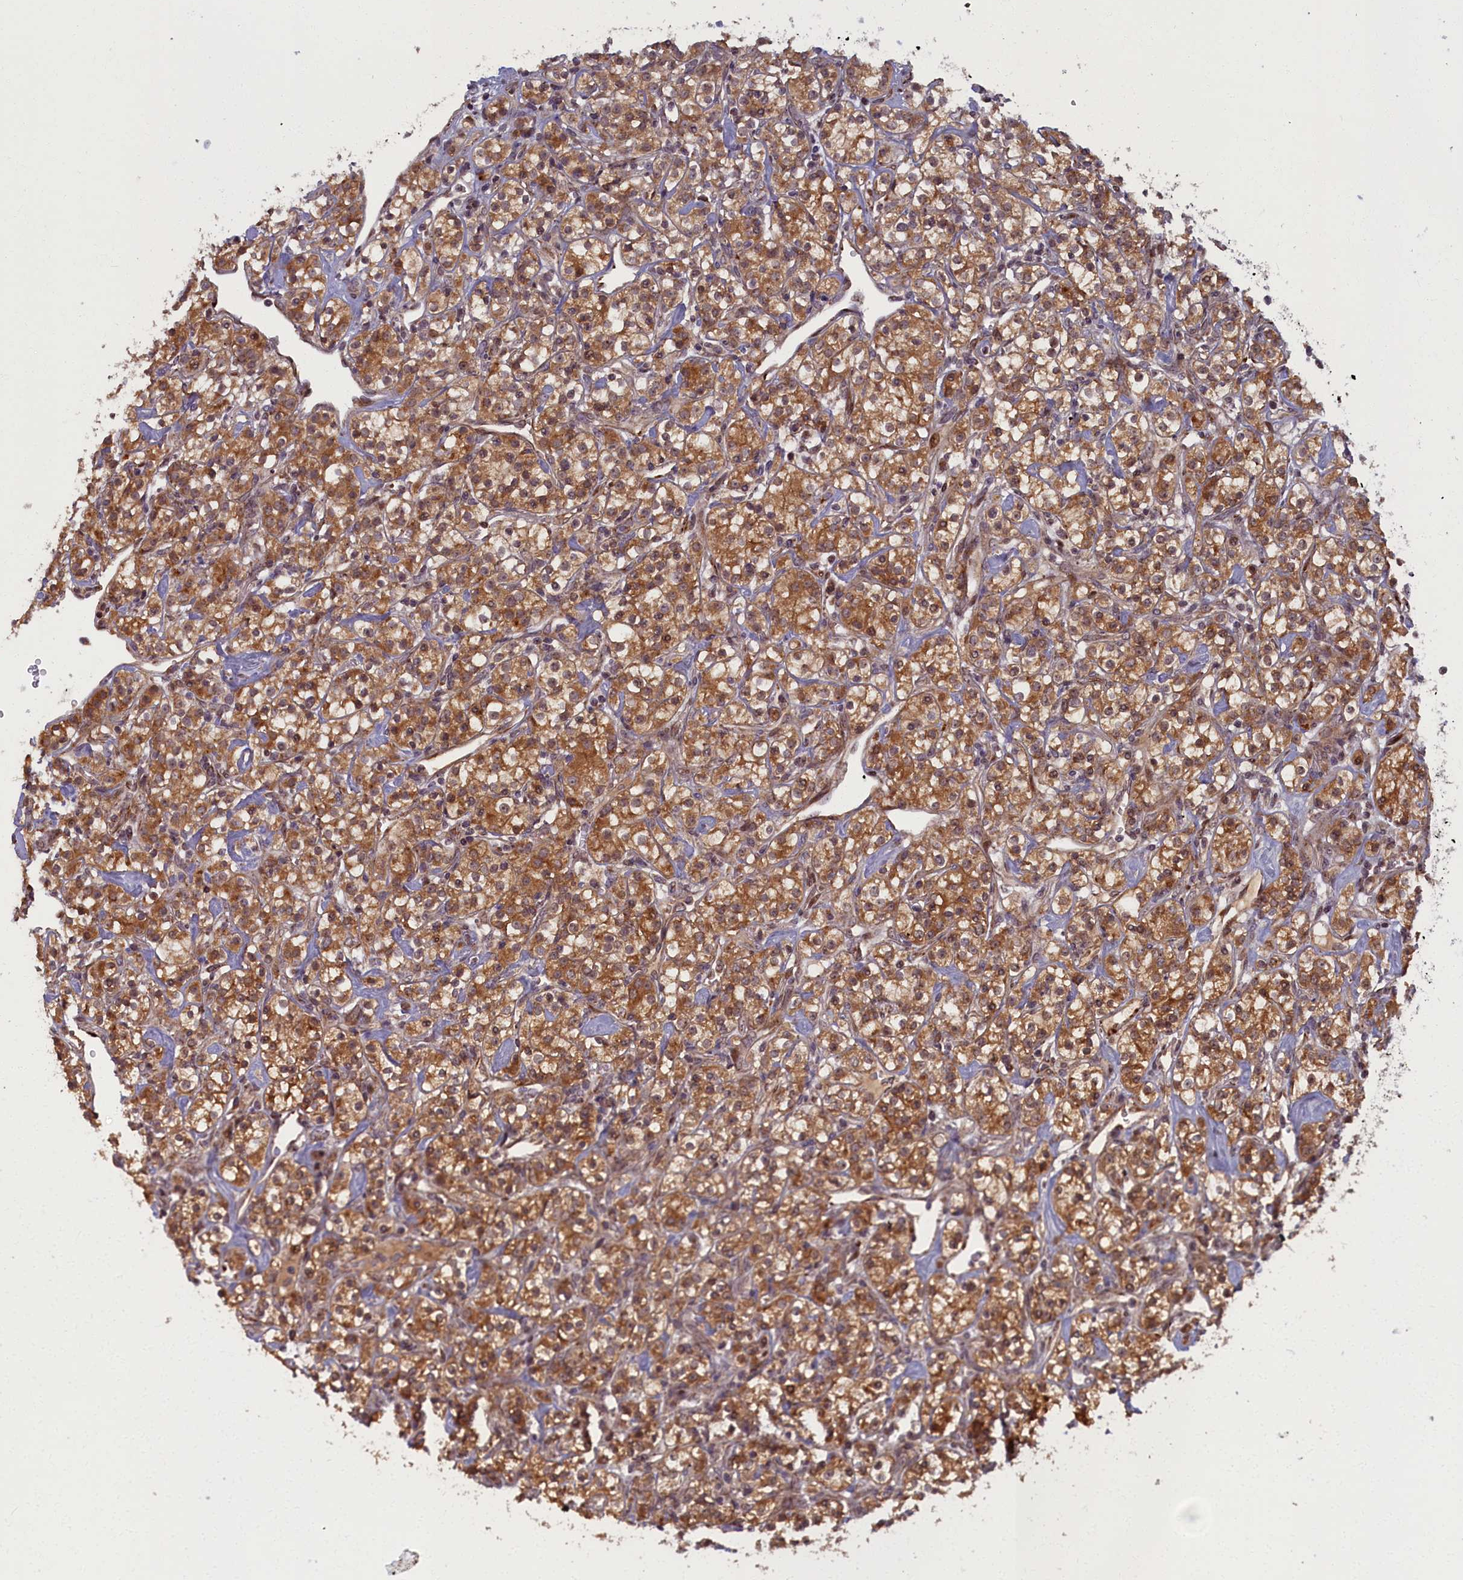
{"staining": {"intensity": "moderate", "quantity": ">75%", "location": "cytoplasmic/membranous,nuclear"}, "tissue": "renal cancer", "cell_type": "Tumor cells", "image_type": "cancer", "snomed": [{"axis": "morphology", "description": "Adenocarcinoma, NOS"}, {"axis": "topography", "description": "Kidney"}], "caption": "Human adenocarcinoma (renal) stained for a protein (brown) displays moderate cytoplasmic/membranous and nuclear positive expression in about >75% of tumor cells.", "gene": "PLA2G10", "patient": {"sex": "male", "age": 77}}